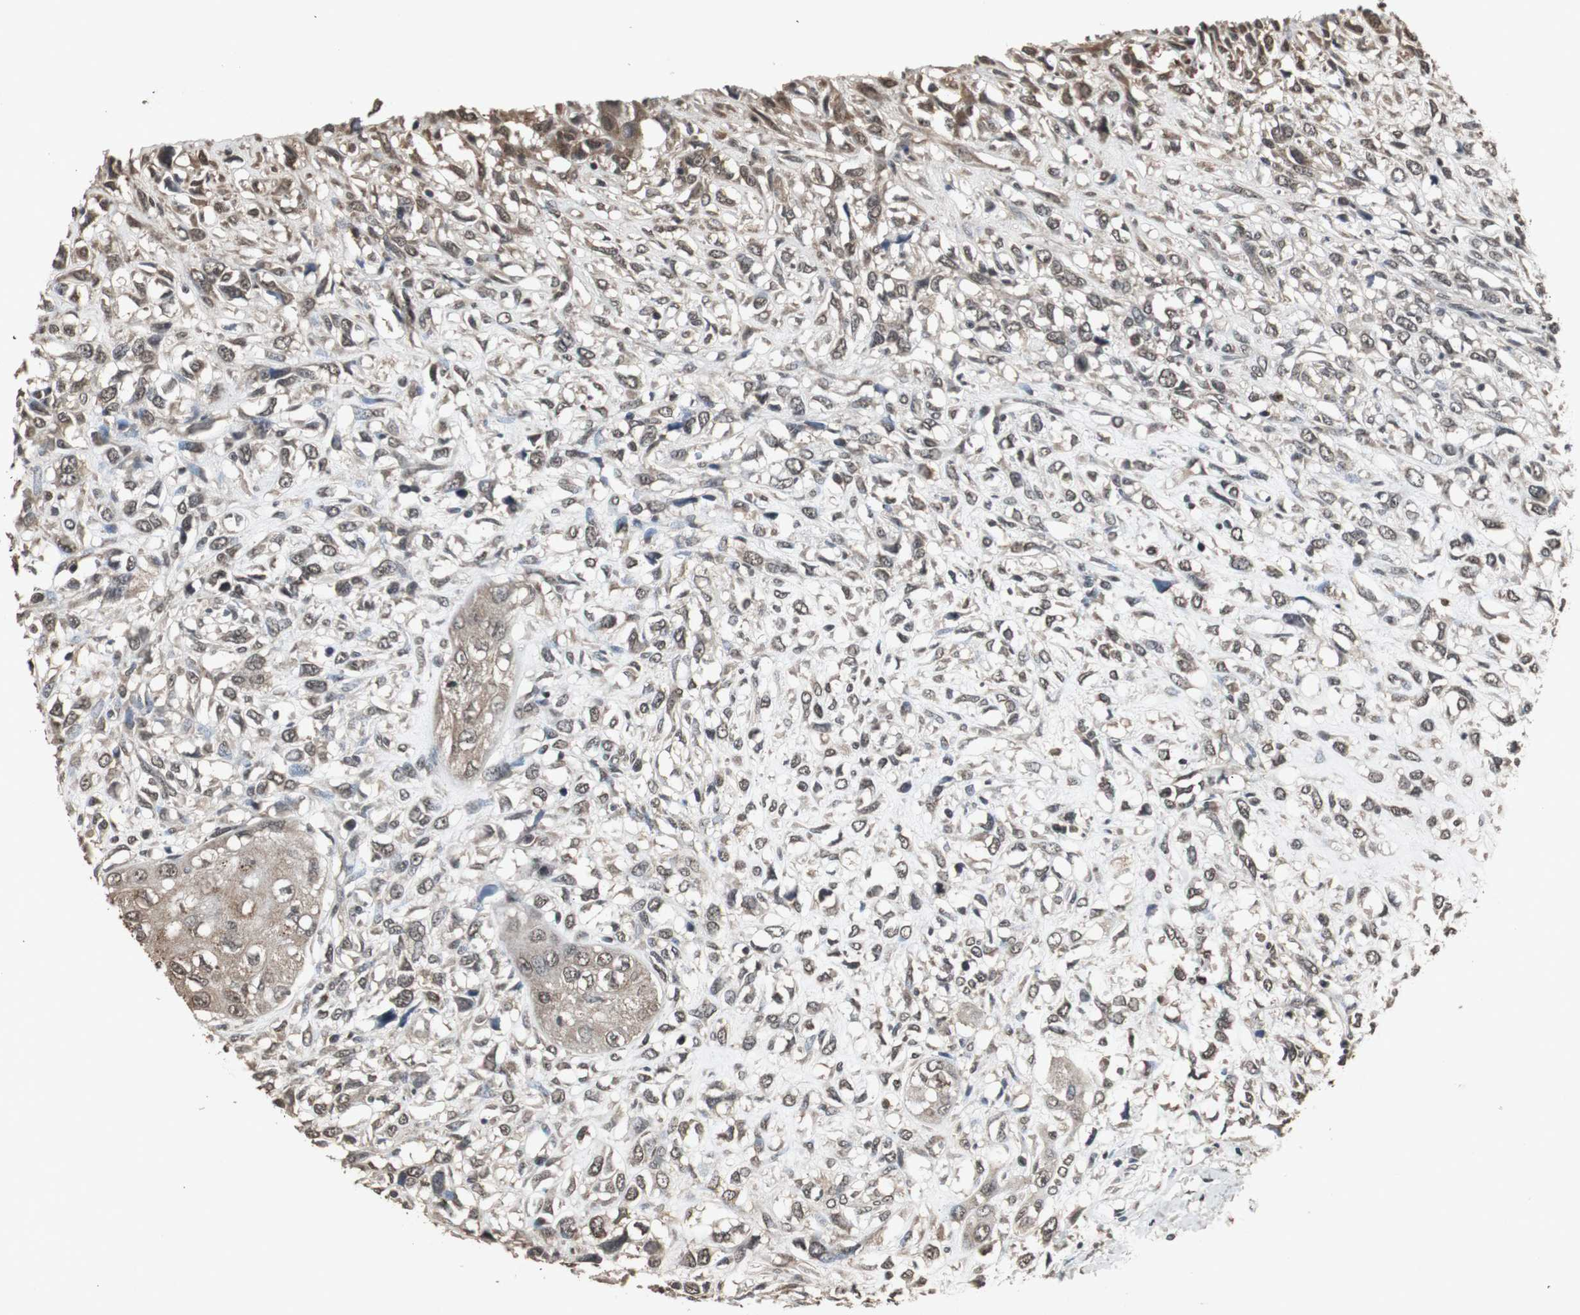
{"staining": {"intensity": "moderate", "quantity": ">75%", "location": "cytoplasmic/membranous,nuclear"}, "tissue": "head and neck cancer", "cell_type": "Tumor cells", "image_type": "cancer", "snomed": [{"axis": "morphology", "description": "Necrosis, NOS"}, {"axis": "morphology", "description": "Neoplasm, malignant, NOS"}, {"axis": "topography", "description": "Salivary gland"}, {"axis": "topography", "description": "Head-Neck"}], "caption": "Moderate cytoplasmic/membranous and nuclear protein expression is identified in about >75% of tumor cells in malignant neoplasm (head and neck).", "gene": "EMX1", "patient": {"sex": "male", "age": 43}}